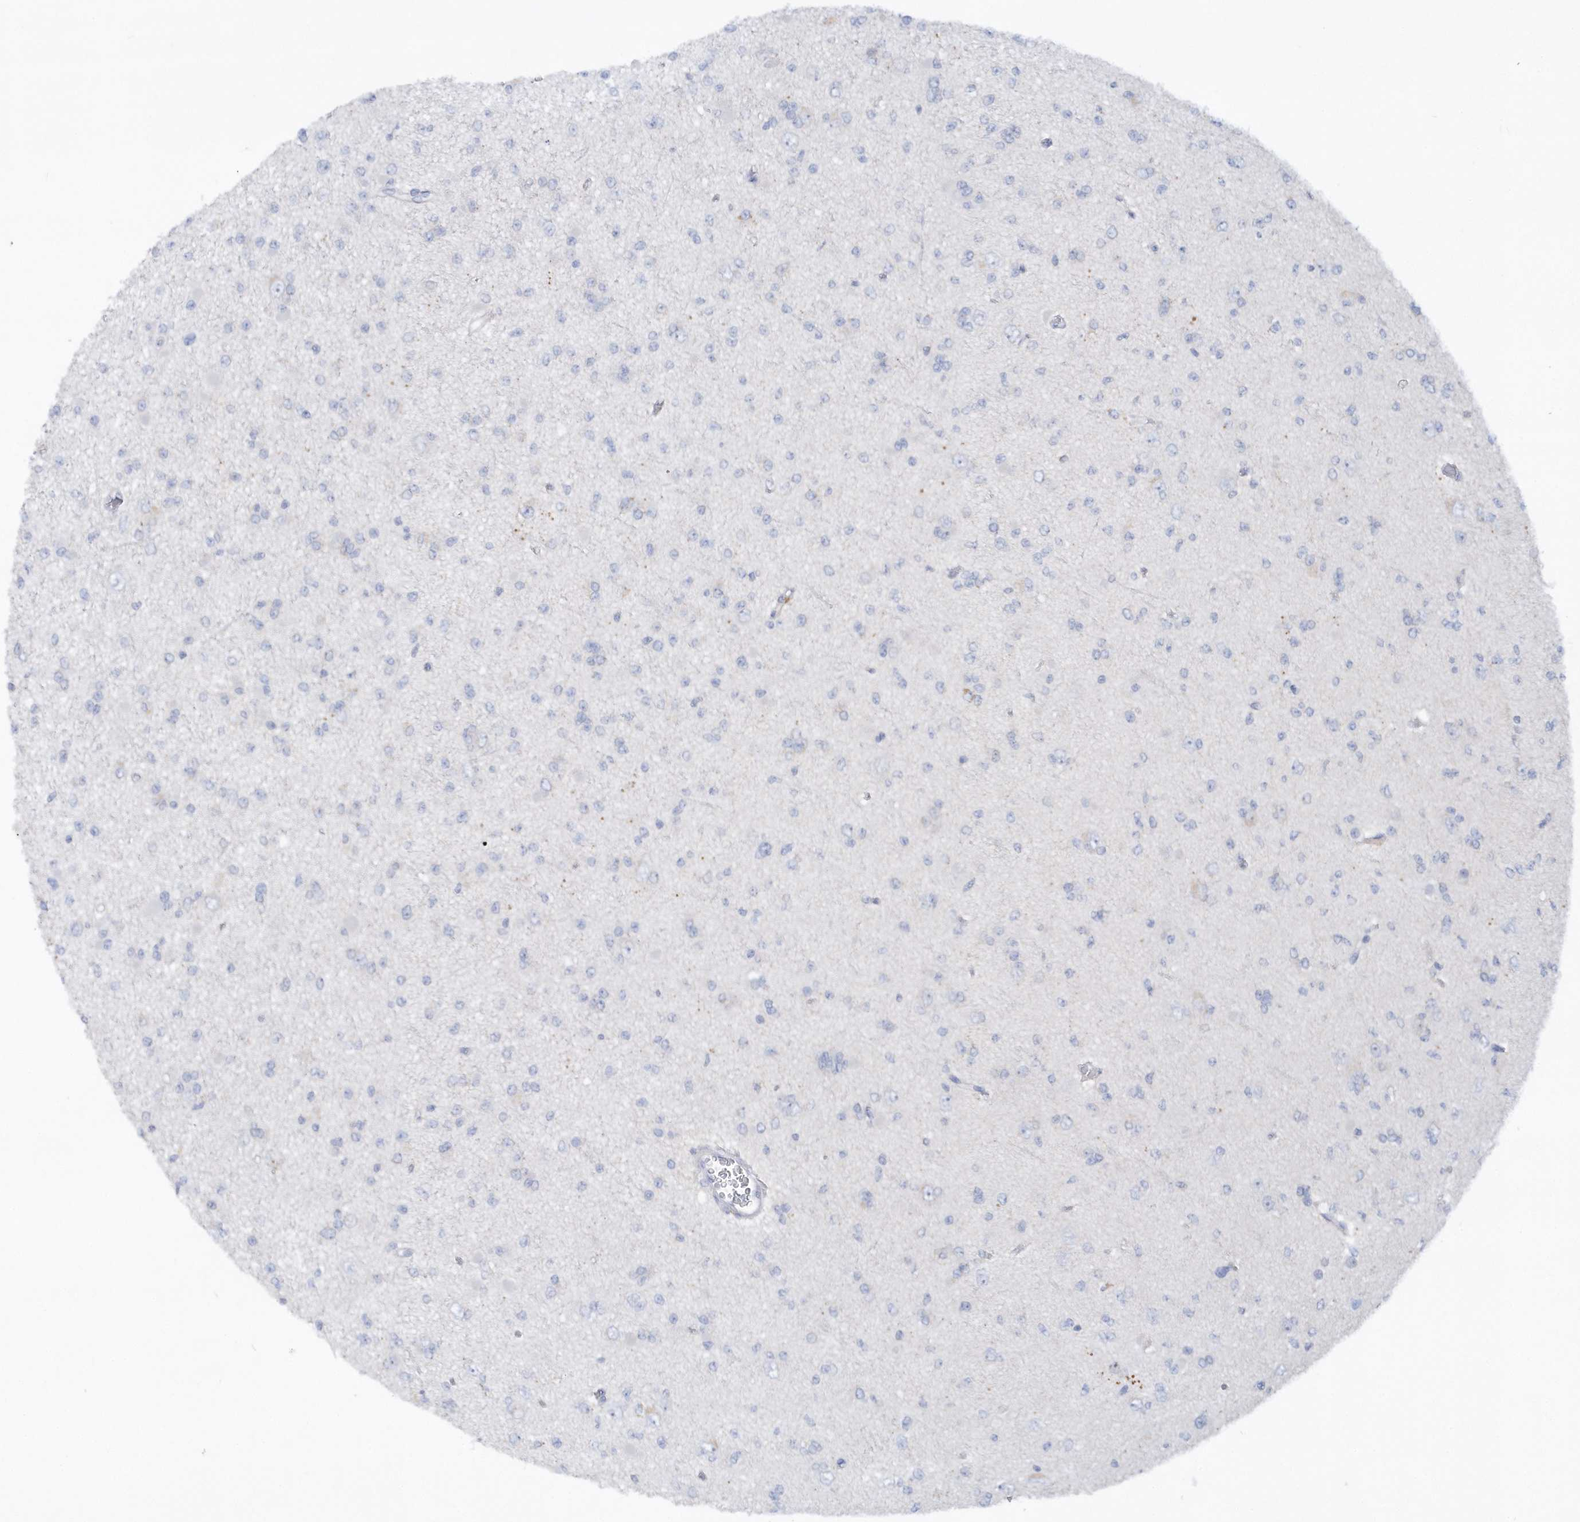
{"staining": {"intensity": "negative", "quantity": "none", "location": "none"}, "tissue": "glioma", "cell_type": "Tumor cells", "image_type": "cancer", "snomed": [{"axis": "morphology", "description": "Glioma, malignant, Low grade"}, {"axis": "topography", "description": "Brain"}], "caption": "High magnification brightfield microscopy of glioma stained with DAB (3,3'-diaminobenzidine) (brown) and counterstained with hematoxylin (blue): tumor cells show no significant expression.", "gene": "RPE", "patient": {"sex": "female", "age": 22}}